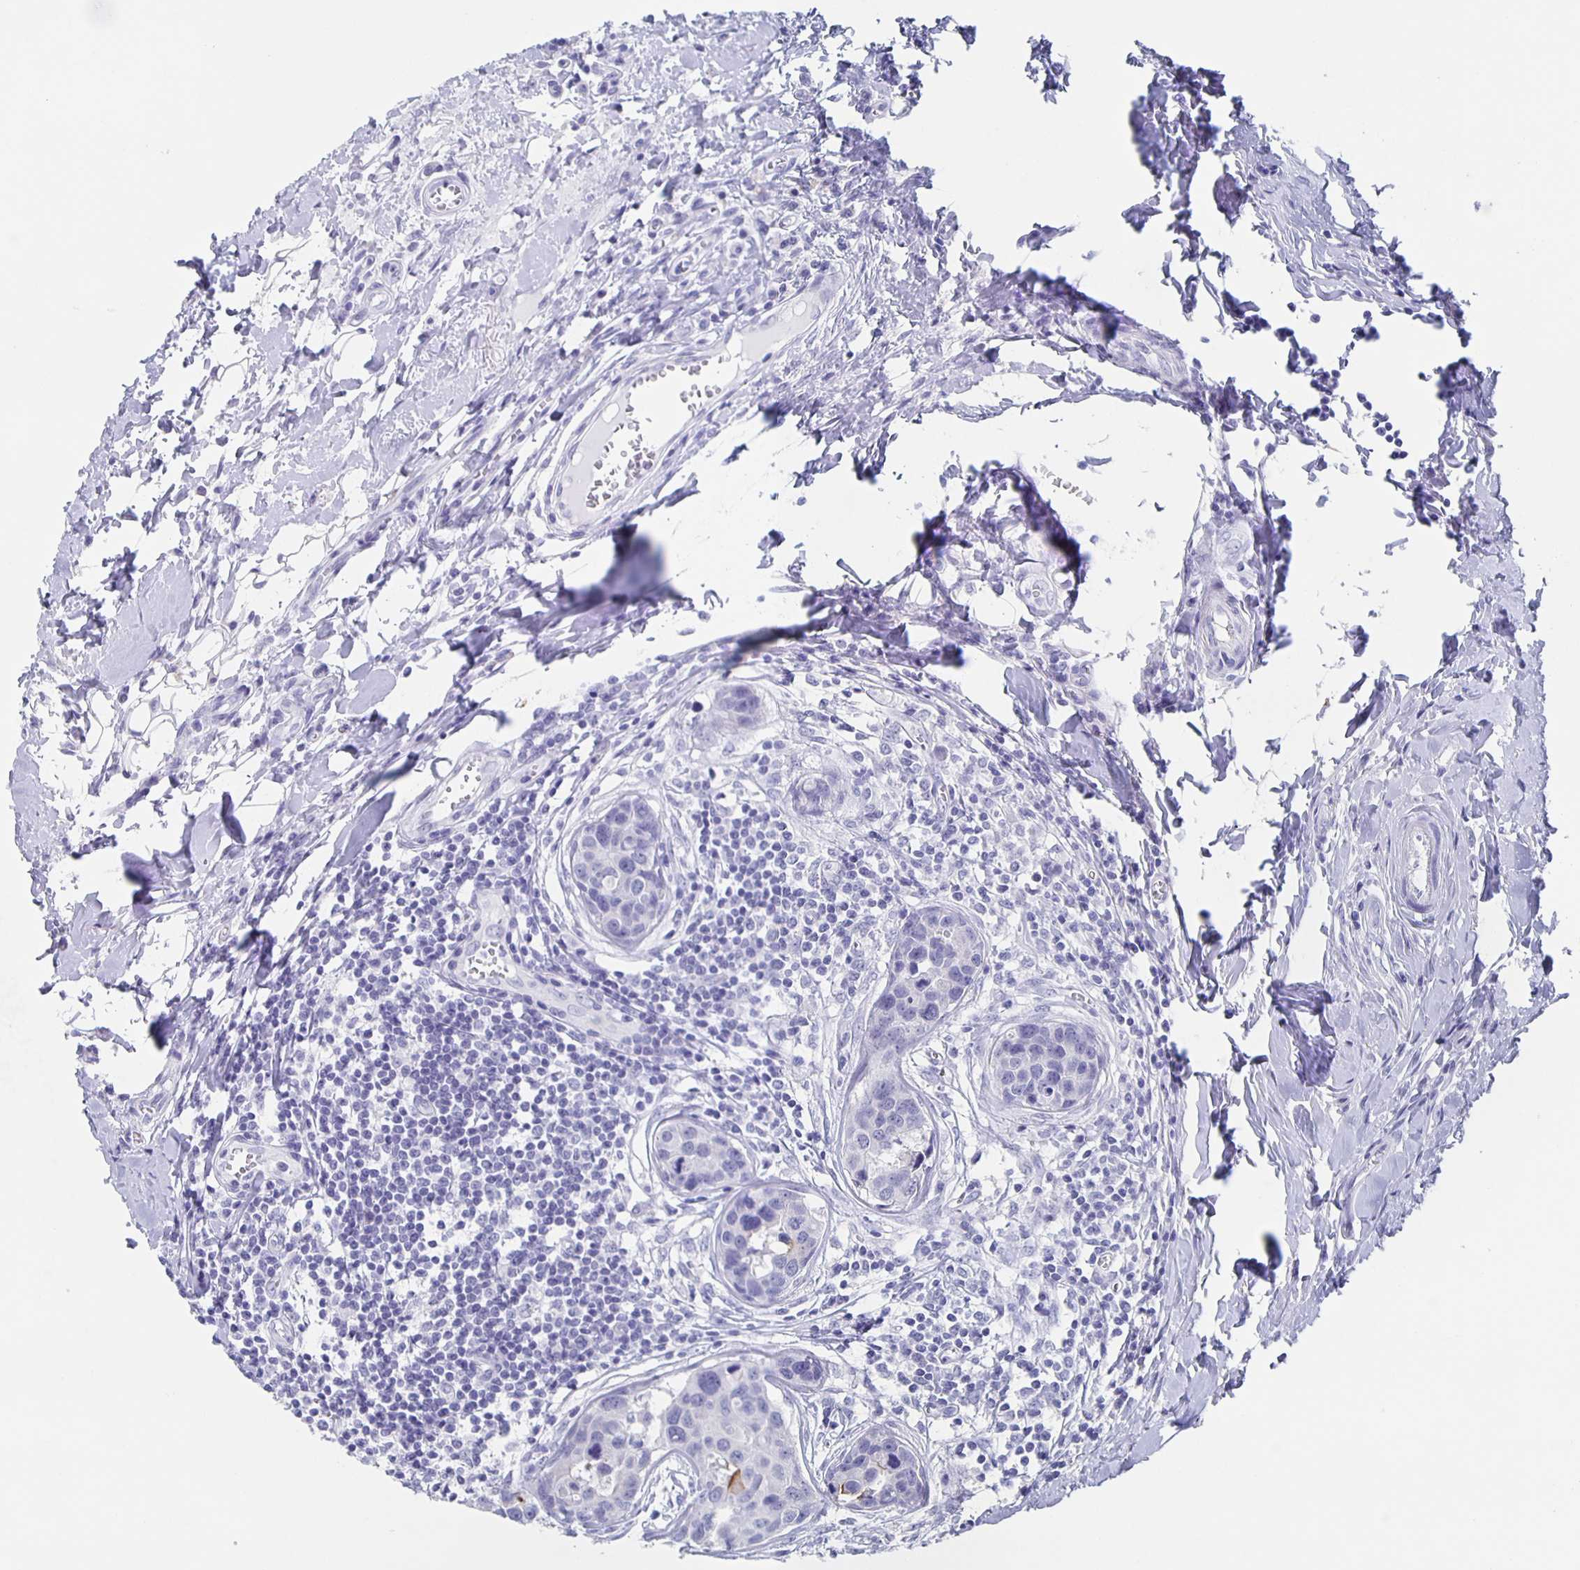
{"staining": {"intensity": "negative", "quantity": "none", "location": "none"}, "tissue": "breast cancer", "cell_type": "Tumor cells", "image_type": "cancer", "snomed": [{"axis": "morphology", "description": "Duct carcinoma"}, {"axis": "topography", "description": "Breast"}], "caption": "DAB (3,3'-diaminobenzidine) immunohistochemical staining of human breast invasive ductal carcinoma shows no significant positivity in tumor cells.", "gene": "SLC34A2", "patient": {"sex": "female", "age": 24}}